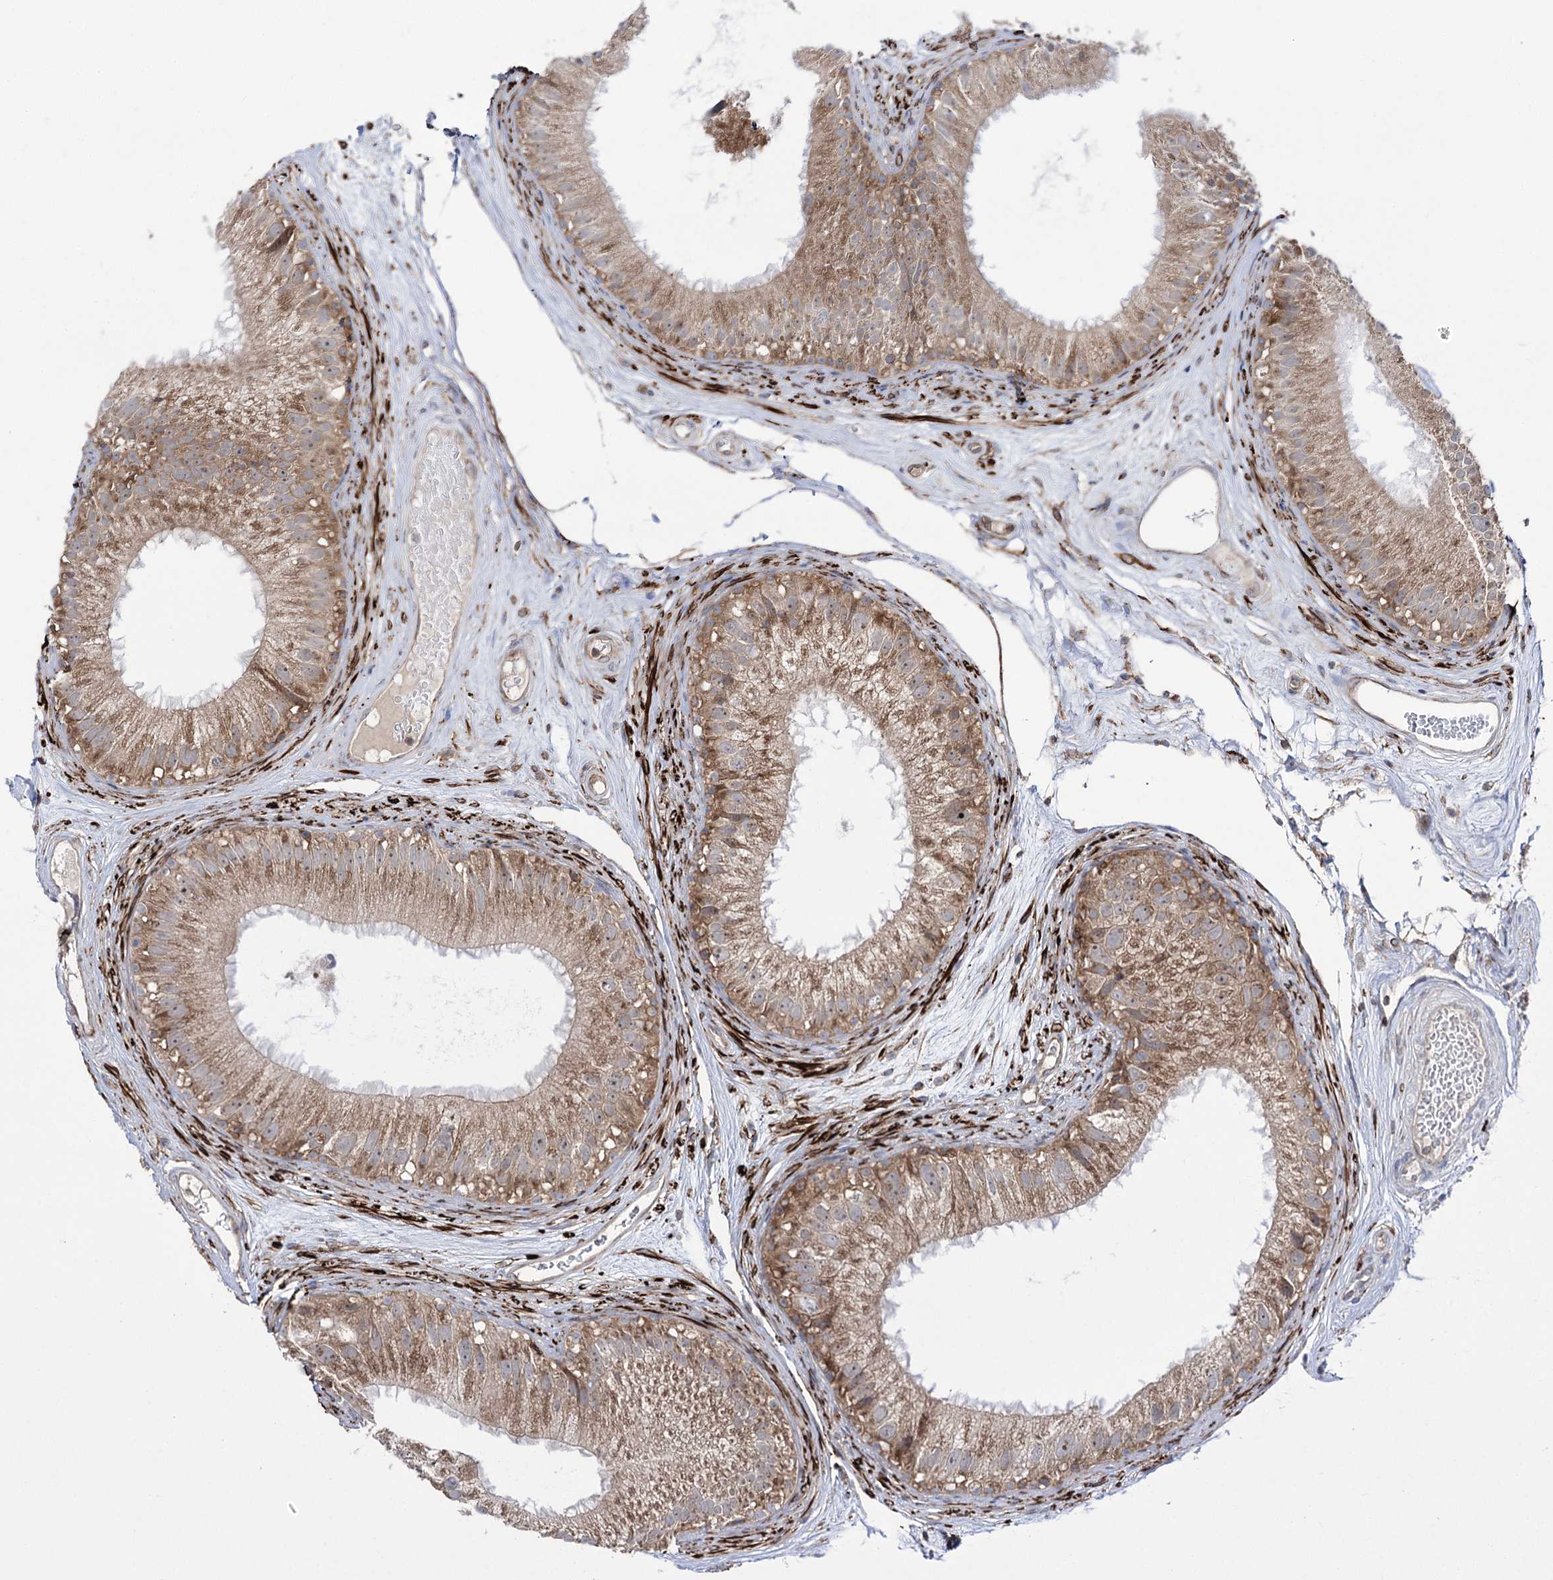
{"staining": {"intensity": "moderate", "quantity": ">75%", "location": "cytoplasmic/membranous"}, "tissue": "epididymis", "cell_type": "Glandular cells", "image_type": "normal", "snomed": [{"axis": "morphology", "description": "Normal tissue, NOS"}, {"axis": "topography", "description": "Epididymis"}], "caption": "Protein positivity by immunohistochemistry (IHC) exhibits moderate cytoplasmic/membranous expression in approximately >75% of glandular cells in unremarkable epididymis.", "gene": "ZNF622", "patient": {"sex": "male", "age": 77}}